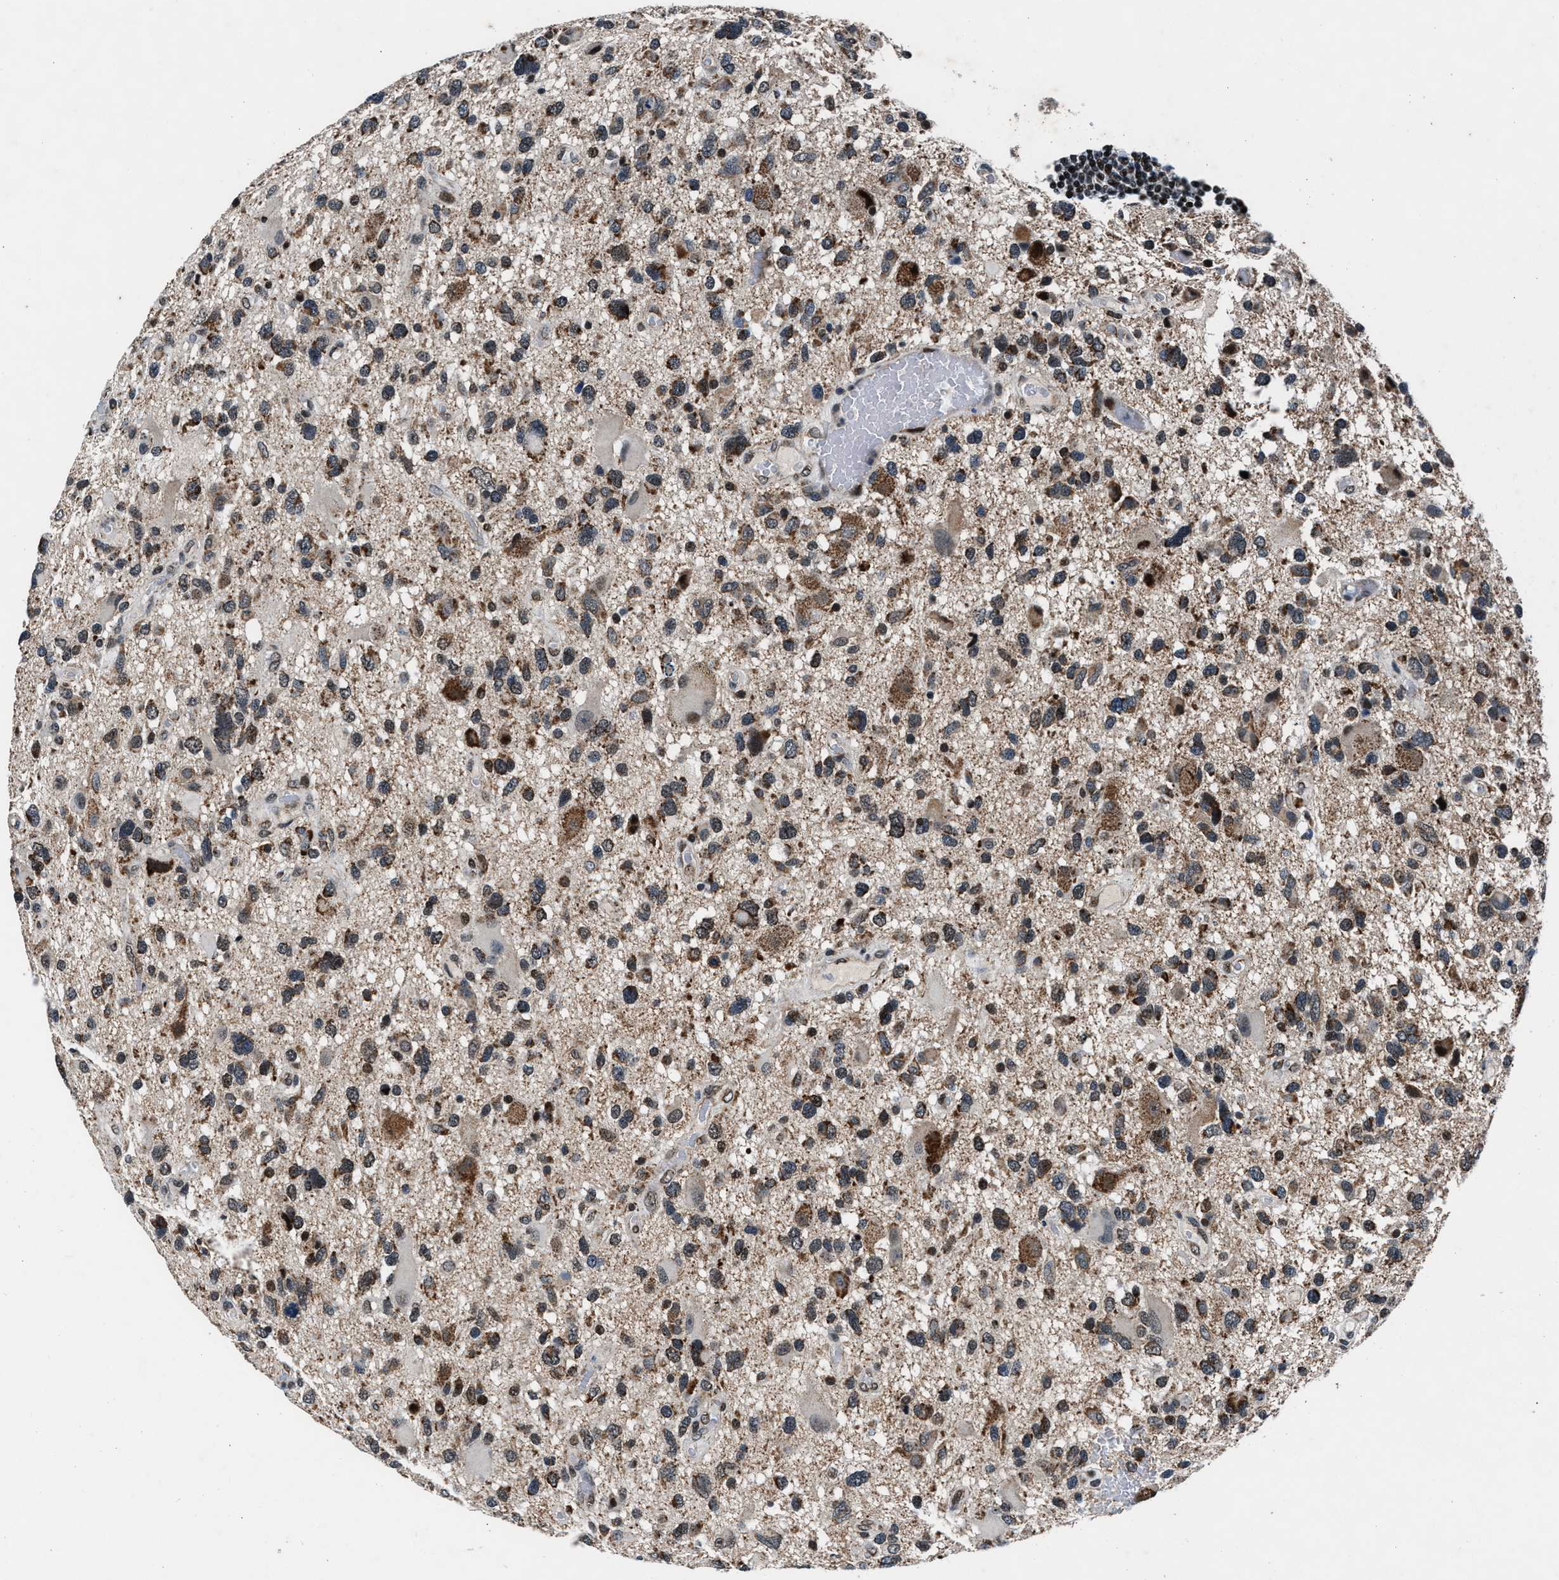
{"staining": {"intensity": "moderate", "quantity": "25%-75%", "location": "cytoplasmic/membranous"}, "tissue": "glioma", "cell_type": "Tumor cells", "image_type": "cancer", "snomed": [{"axis": "morphology", "description": "Glioma, malignant, High grade"}, {"axis": "topography", "description": "Brain"}], "caption": "Immunohistochemistry photomicrograph of human malignant high-grade glioma stained for a protein (brown), which reveals medium levels of moderate cytoplasmic/membranous positivity in about 25%-75% of tumor cells.", "gene": "PRRC2B", "patient": {"sex": "male", "age": 33}}